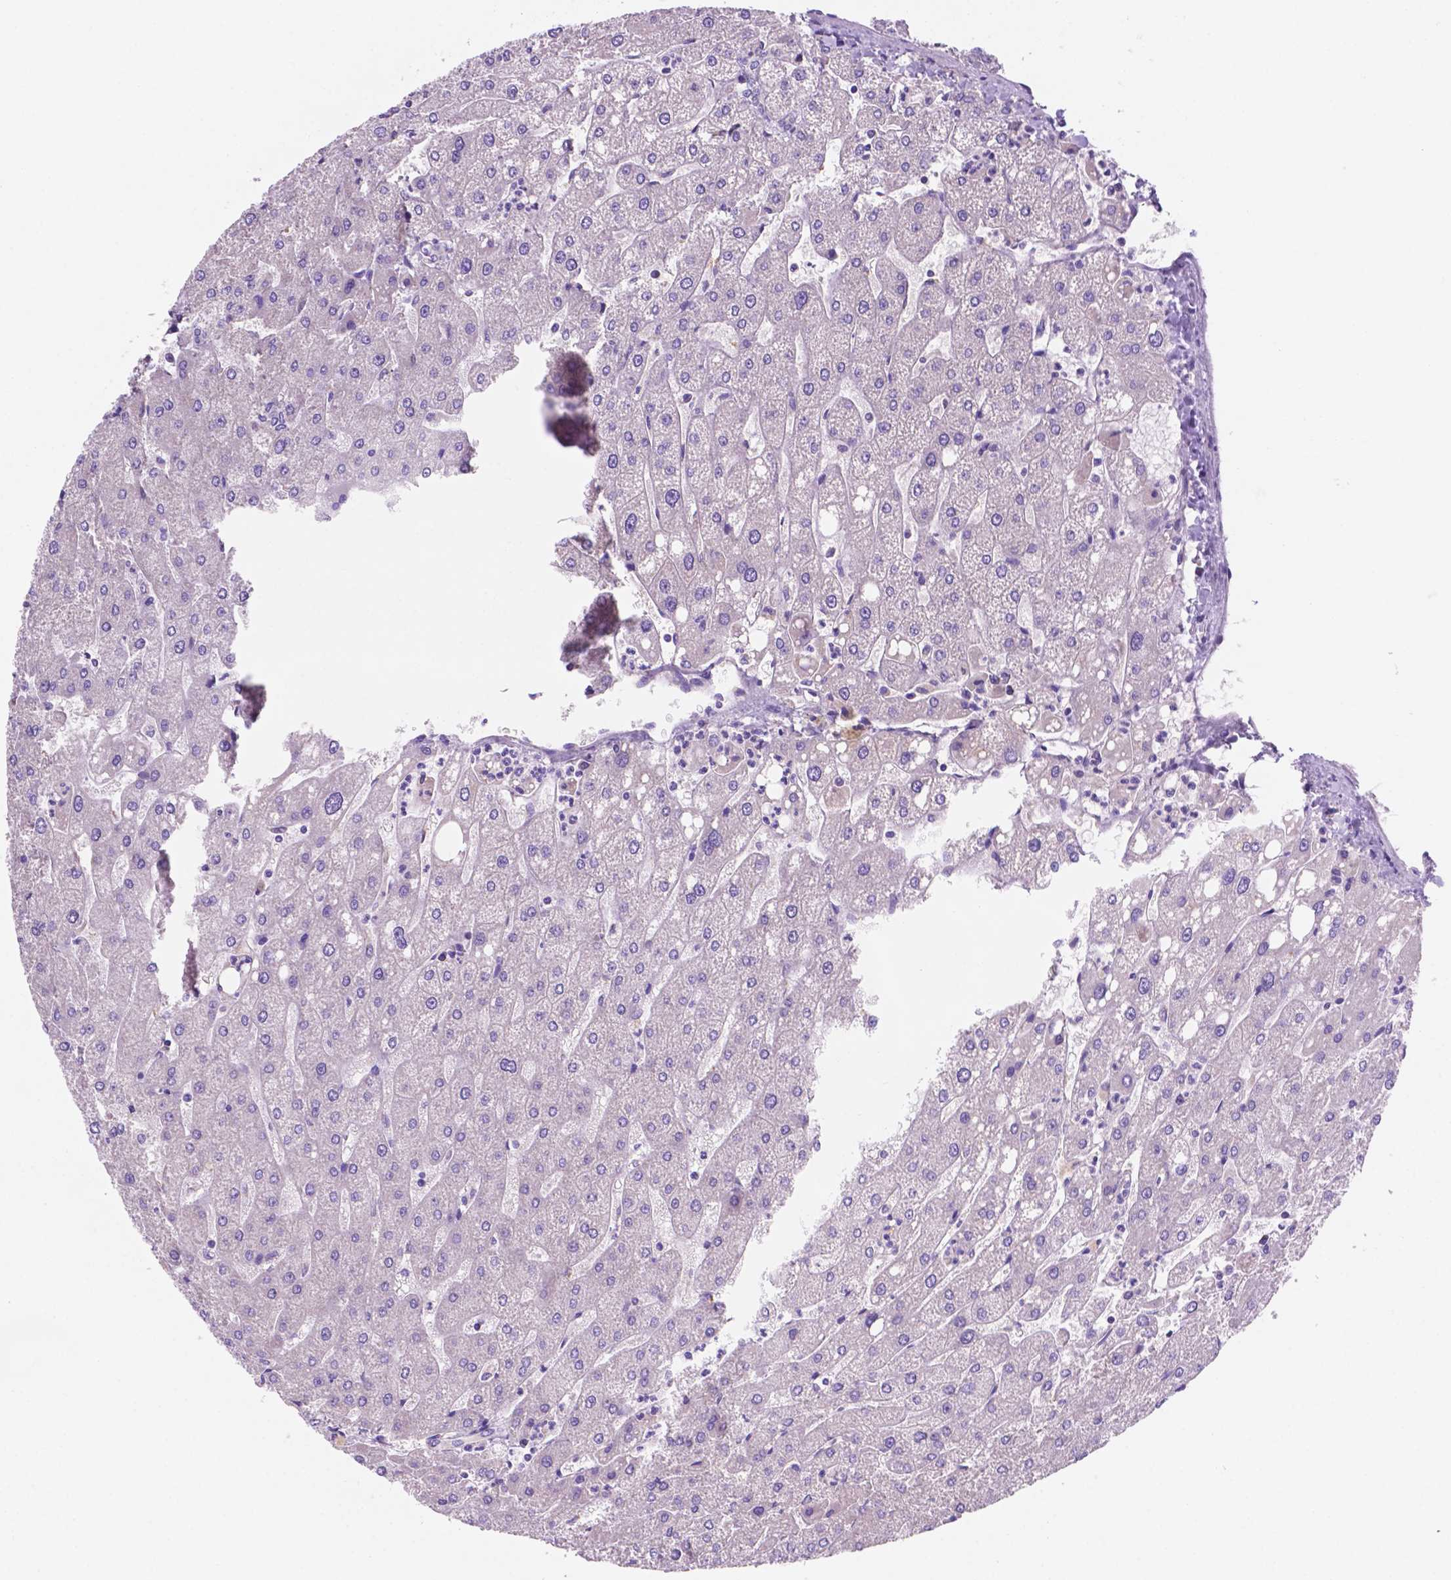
{"staining": {"intensity": "negative", "quantity": "none", "location": "none"}, "tissue": "liver", "cell_type": "Cholangiocytes", "image_type": "normal", "snomed": [{"axis": "morphology", "description": "Normal tissue, NOS"}, {"axis": "topography", "description": "Liver"}], "caption": "Immunohistochemical staining of benign liver displays no significant positivity in cholangiocytes.", "gene": "CEACAM7", "patient": {"sex": "male", "age": 67}}